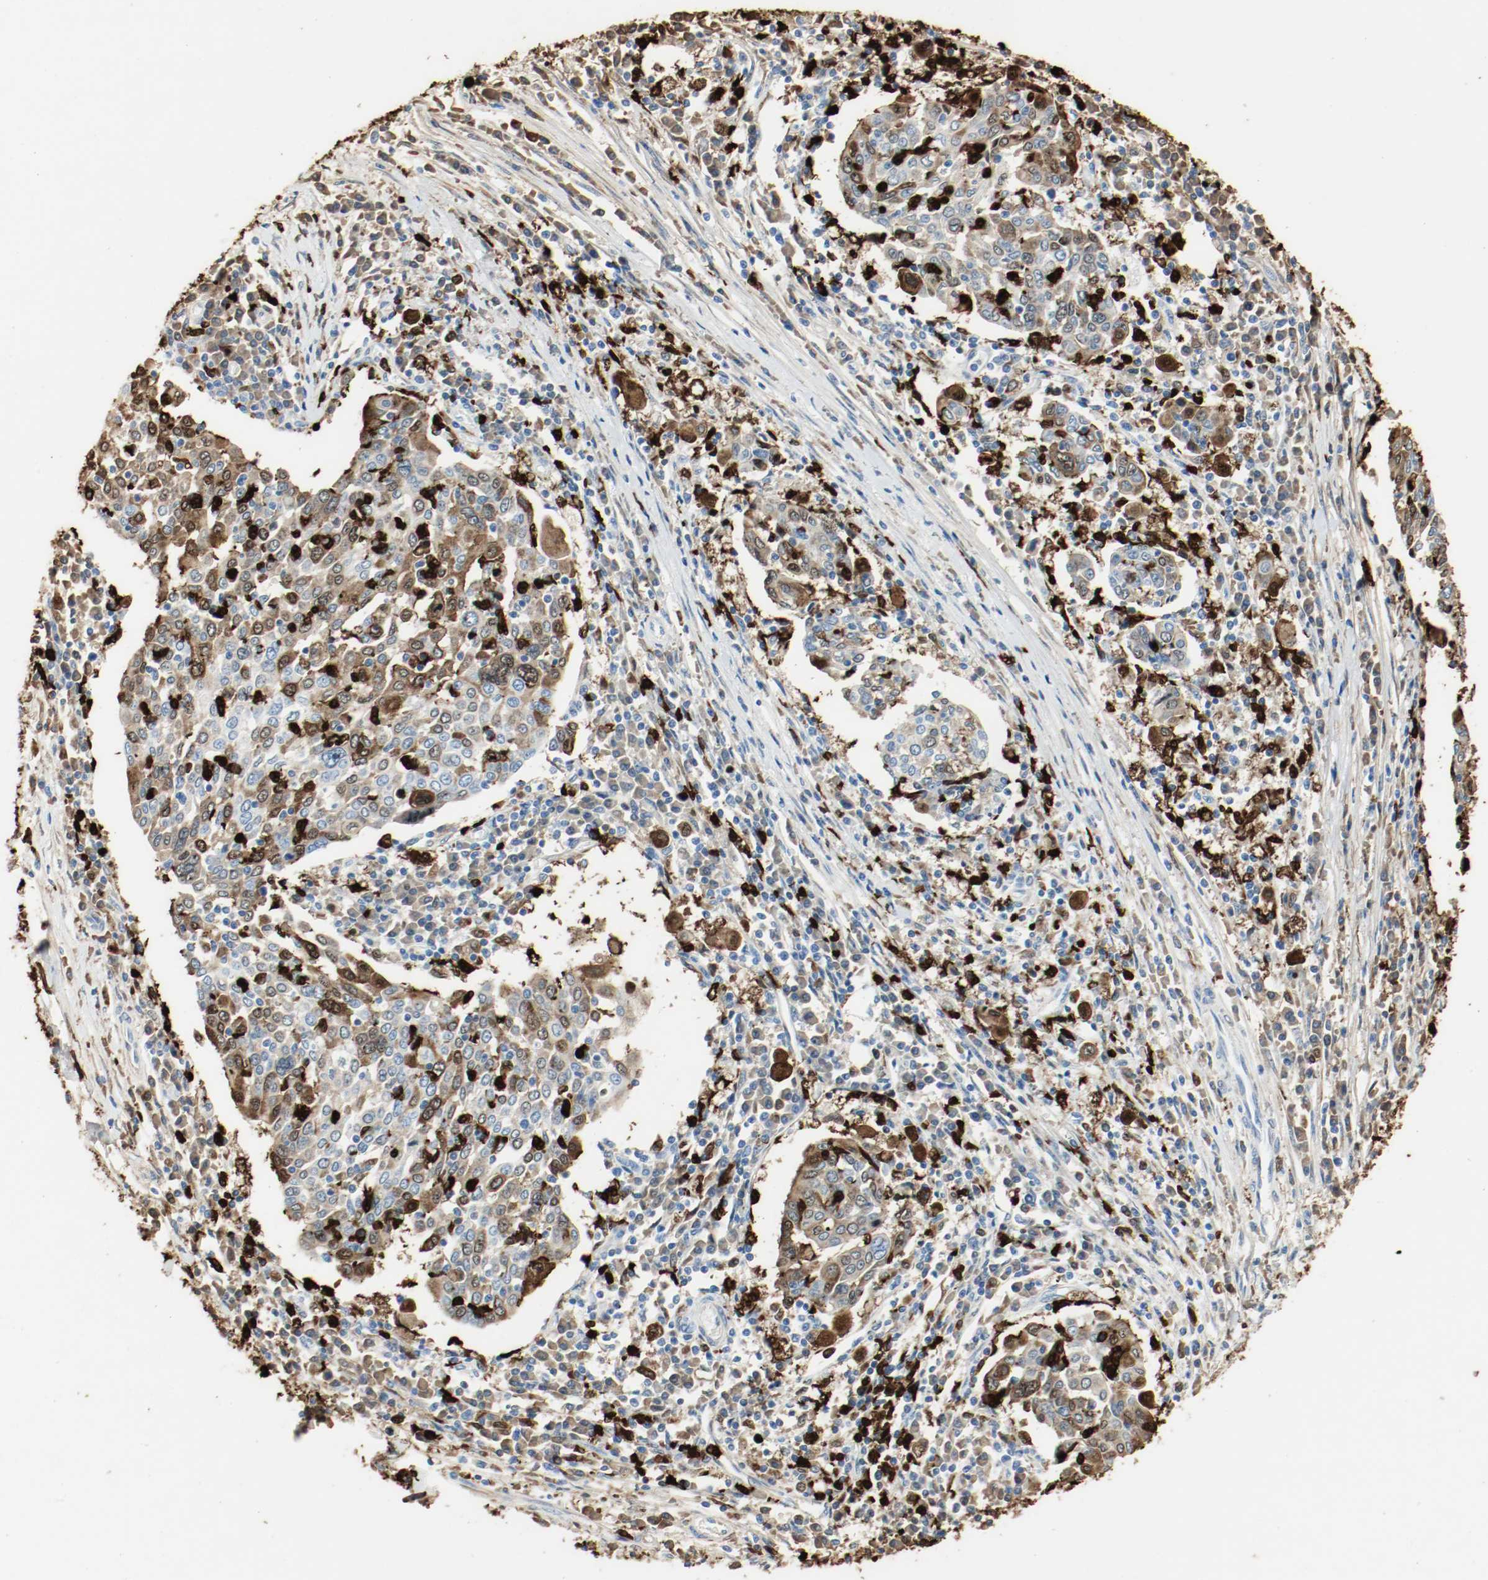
{"staining": {"intensity": "strong", "quantity": "25%-75%", "location": "cytoplasmic/membranous"}, "tissue": "cervical cancer", "cell_type": "Tumor cells", "image_type": "cancer", "snomed": [{"axis": "morphology", "description": "Squamous cell carcinoma, NOS"}, {"axis": "topography", "description": "Cervix"}], "caption": "Brown immunohistochemical staining in human squamous cell carcinoma (cervical) reveals strong cytoplasmic/membranous expression in about 25%-75% of tumor cells.", "gene": "S100A9", "patient": {"sex": "female", "age": 40}}